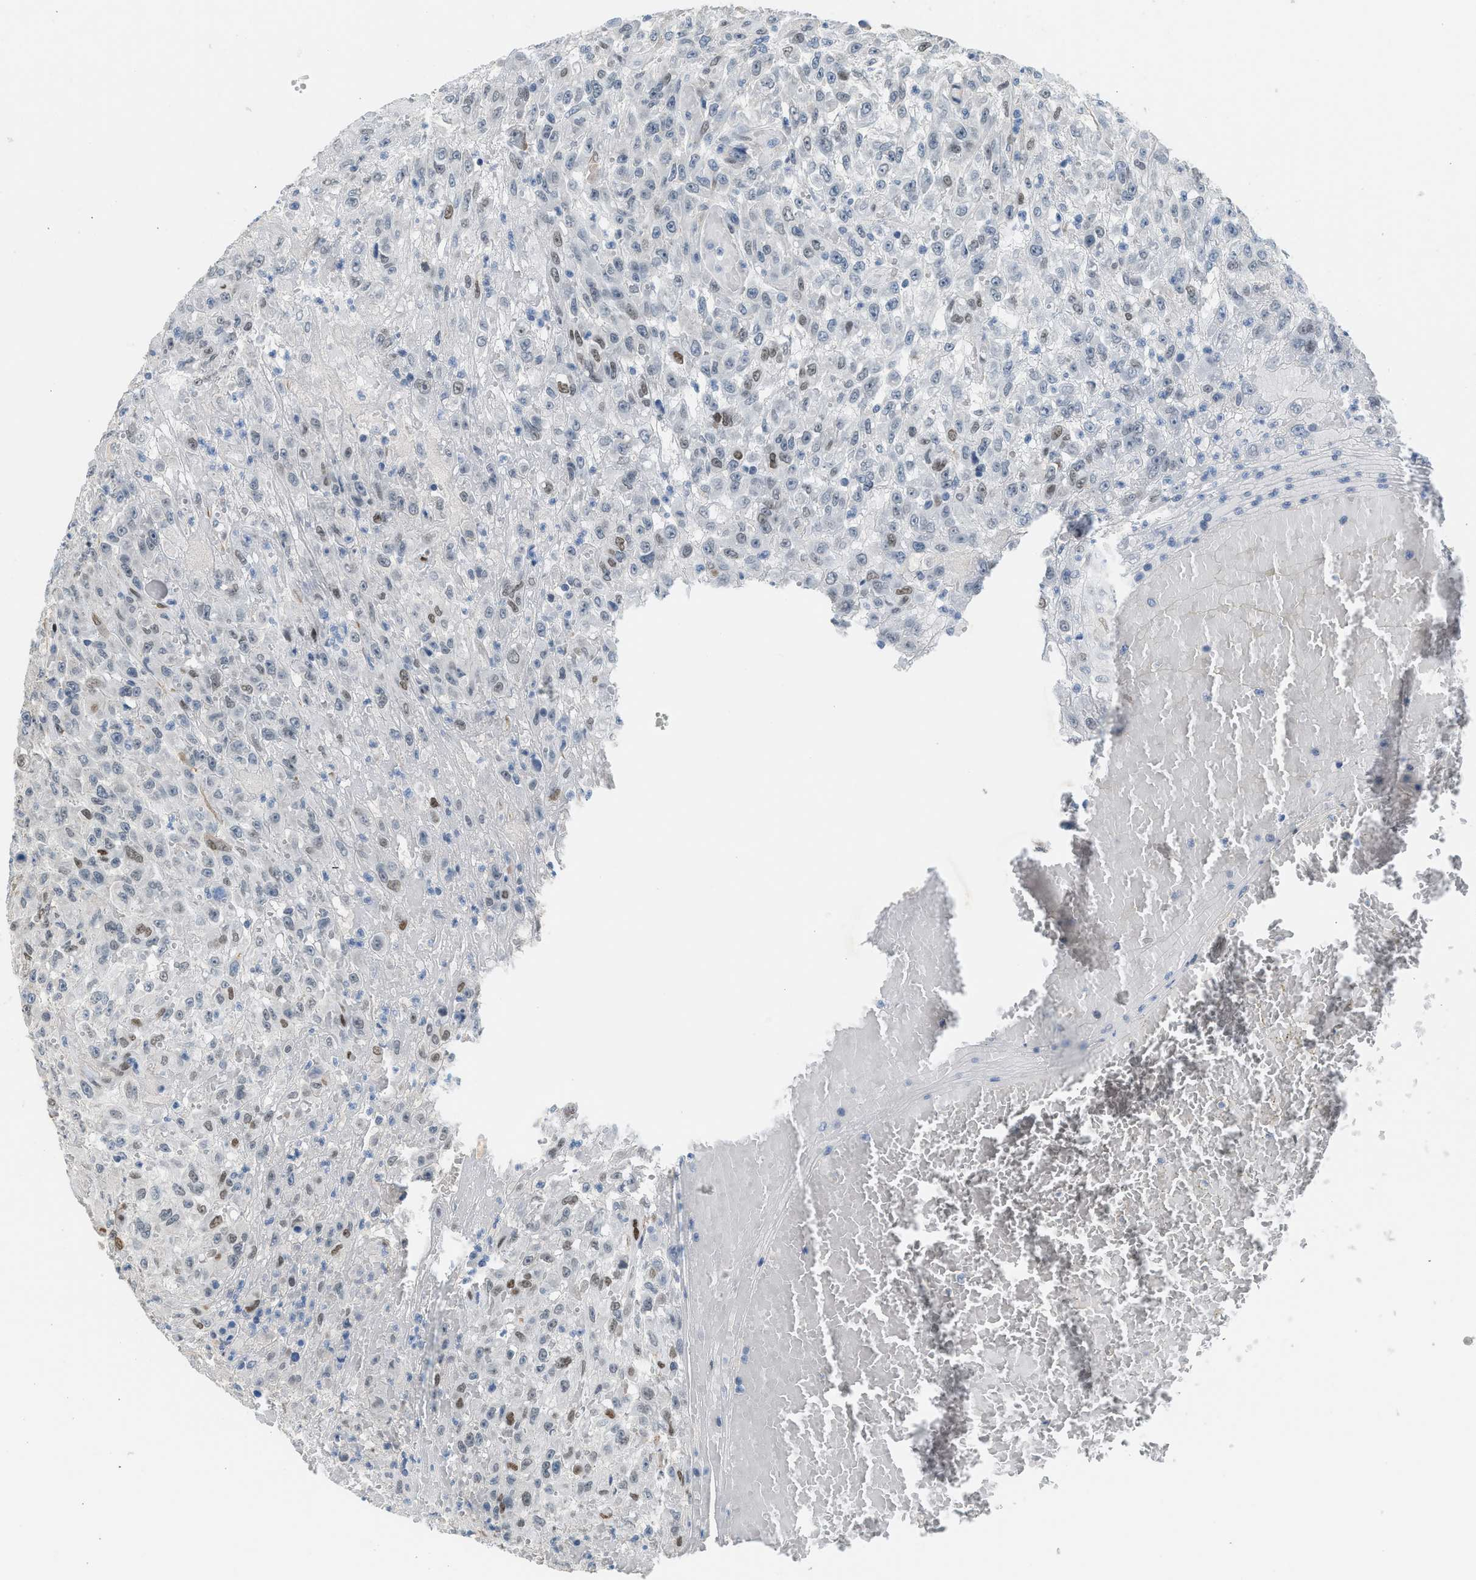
{"staining": {"intensity": "moderate", "quantity": "<25%", "location": "nuclear"}, "tissue": "urothelial cancer", "cell_type": "Tumor cells", "image_type": "cancer", "snomed": [{"axis": "morphology", "description": "Urothelial carcinoma, High grade"}, {"axis": "topography", "description": "Urinary bladder"}], "caption": "Protein staining exhibits moderate nuclear expression in about <25% of tumor cells in high-grade urothelial carcinoma. (DAB (3,3'-diaminobenzidine) IHC with brightfield microscopy, high magnification).", "gene": "ZBTB20", "patient": {"sex": "male", "age": 46}}